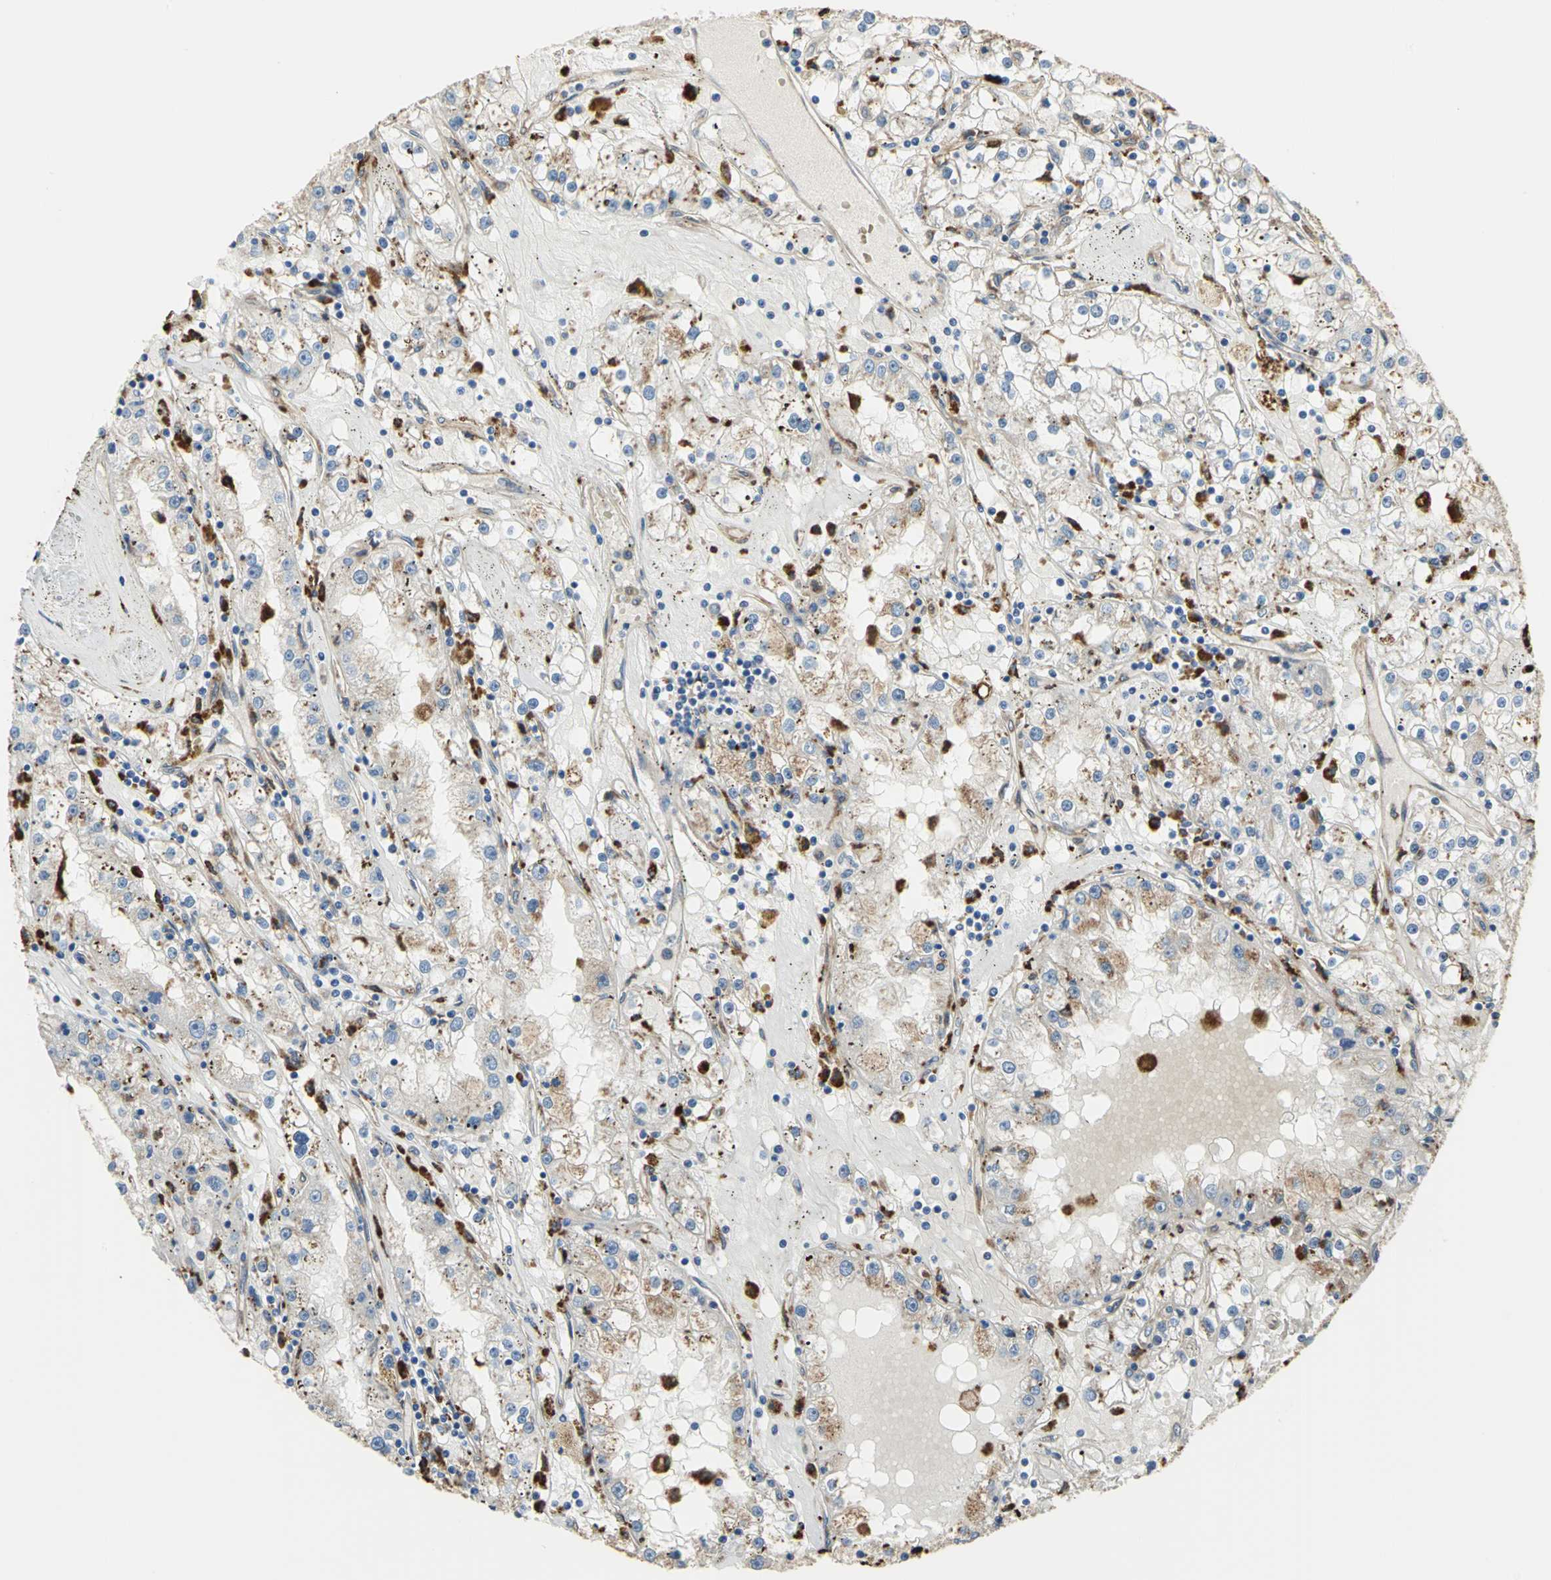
{"staining": {"intensity": "weak", "quantity": "25%-75%", "location": "cytoplasmic/membranous"}, "tissue": "renal cancer", "cell_type": "Tumor cells", "image_type": "cancer", "snomed": [{"axis": "morphology", "description": "Adenocarcinoma, NOS"}, {"axis": "topography", "description": "Kidney"}], "caption": "Renal adenocarcinoma stained with DAB immunohistochemistry (IHC) shows low levels of weak cytoplasmic/membranous staining in about 25%-75% of tumor cells. (brown staining indicates protein expression, while blue staining denotes nuclei).", "gene": "DIAPH2", "patient": {"sex": "male", "age": 56}}